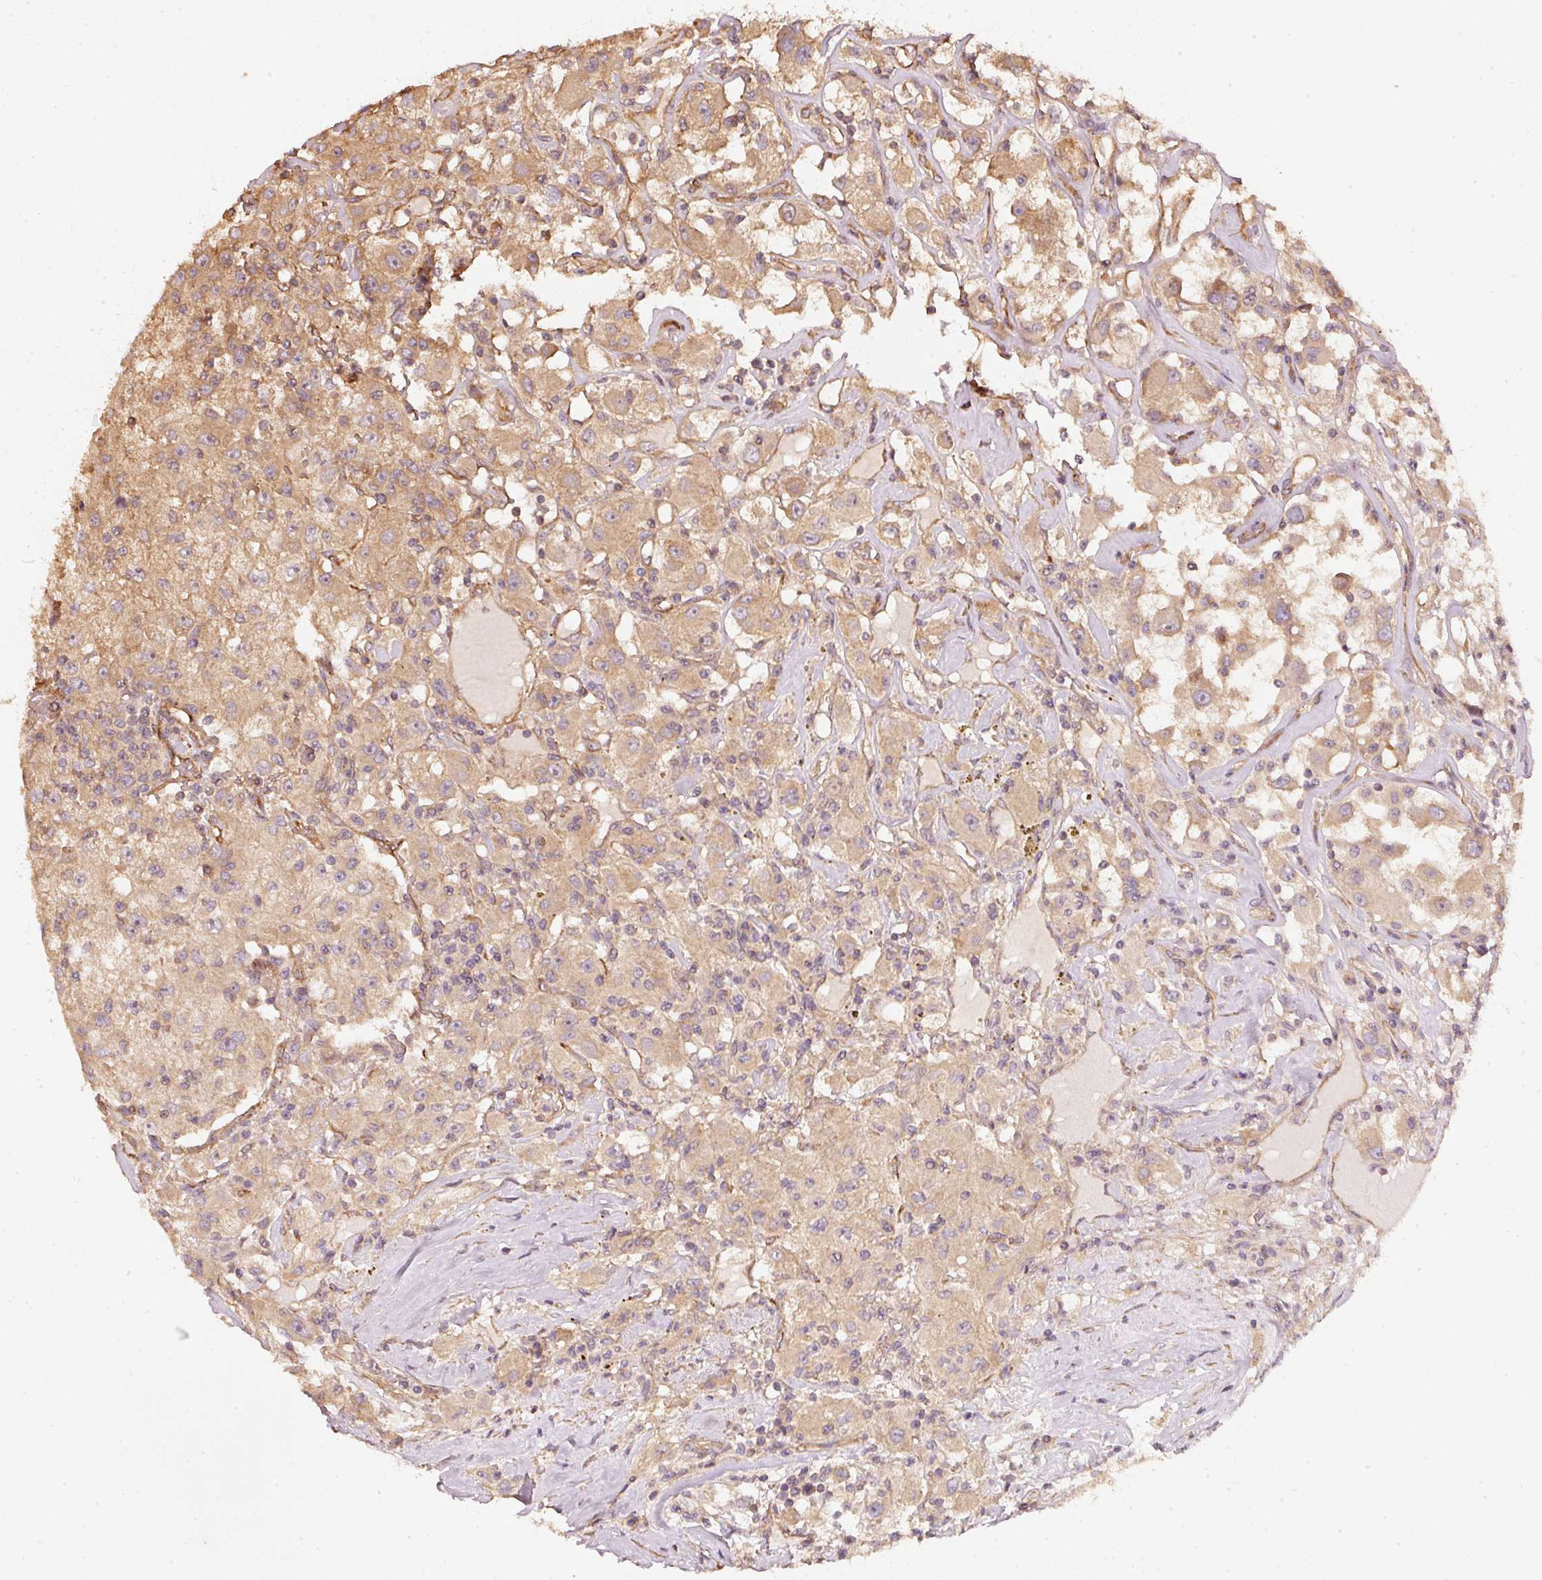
{"staining": {"intensity": "moderate", "quantity": ">75%", "location": "cytoplasmic/membranous"}, "tissue": "renal cancer", "cell_type": "Tumor cells", "image_type": "cancer", "snomed": [{"axis": "morphology", "description": "Adenocarcinoma, NOS"}, {"axis": "topography", "description": "Kidney"}], "caption": "Immunohistochemistry (IHC) (DAB) staining of human renal cancer displays moderate cytoplasmic/membranous protein expression in approximately >75% of tumor cells.", "gene": "CEP95", "patient": {"sex": "female", "age": 67}}